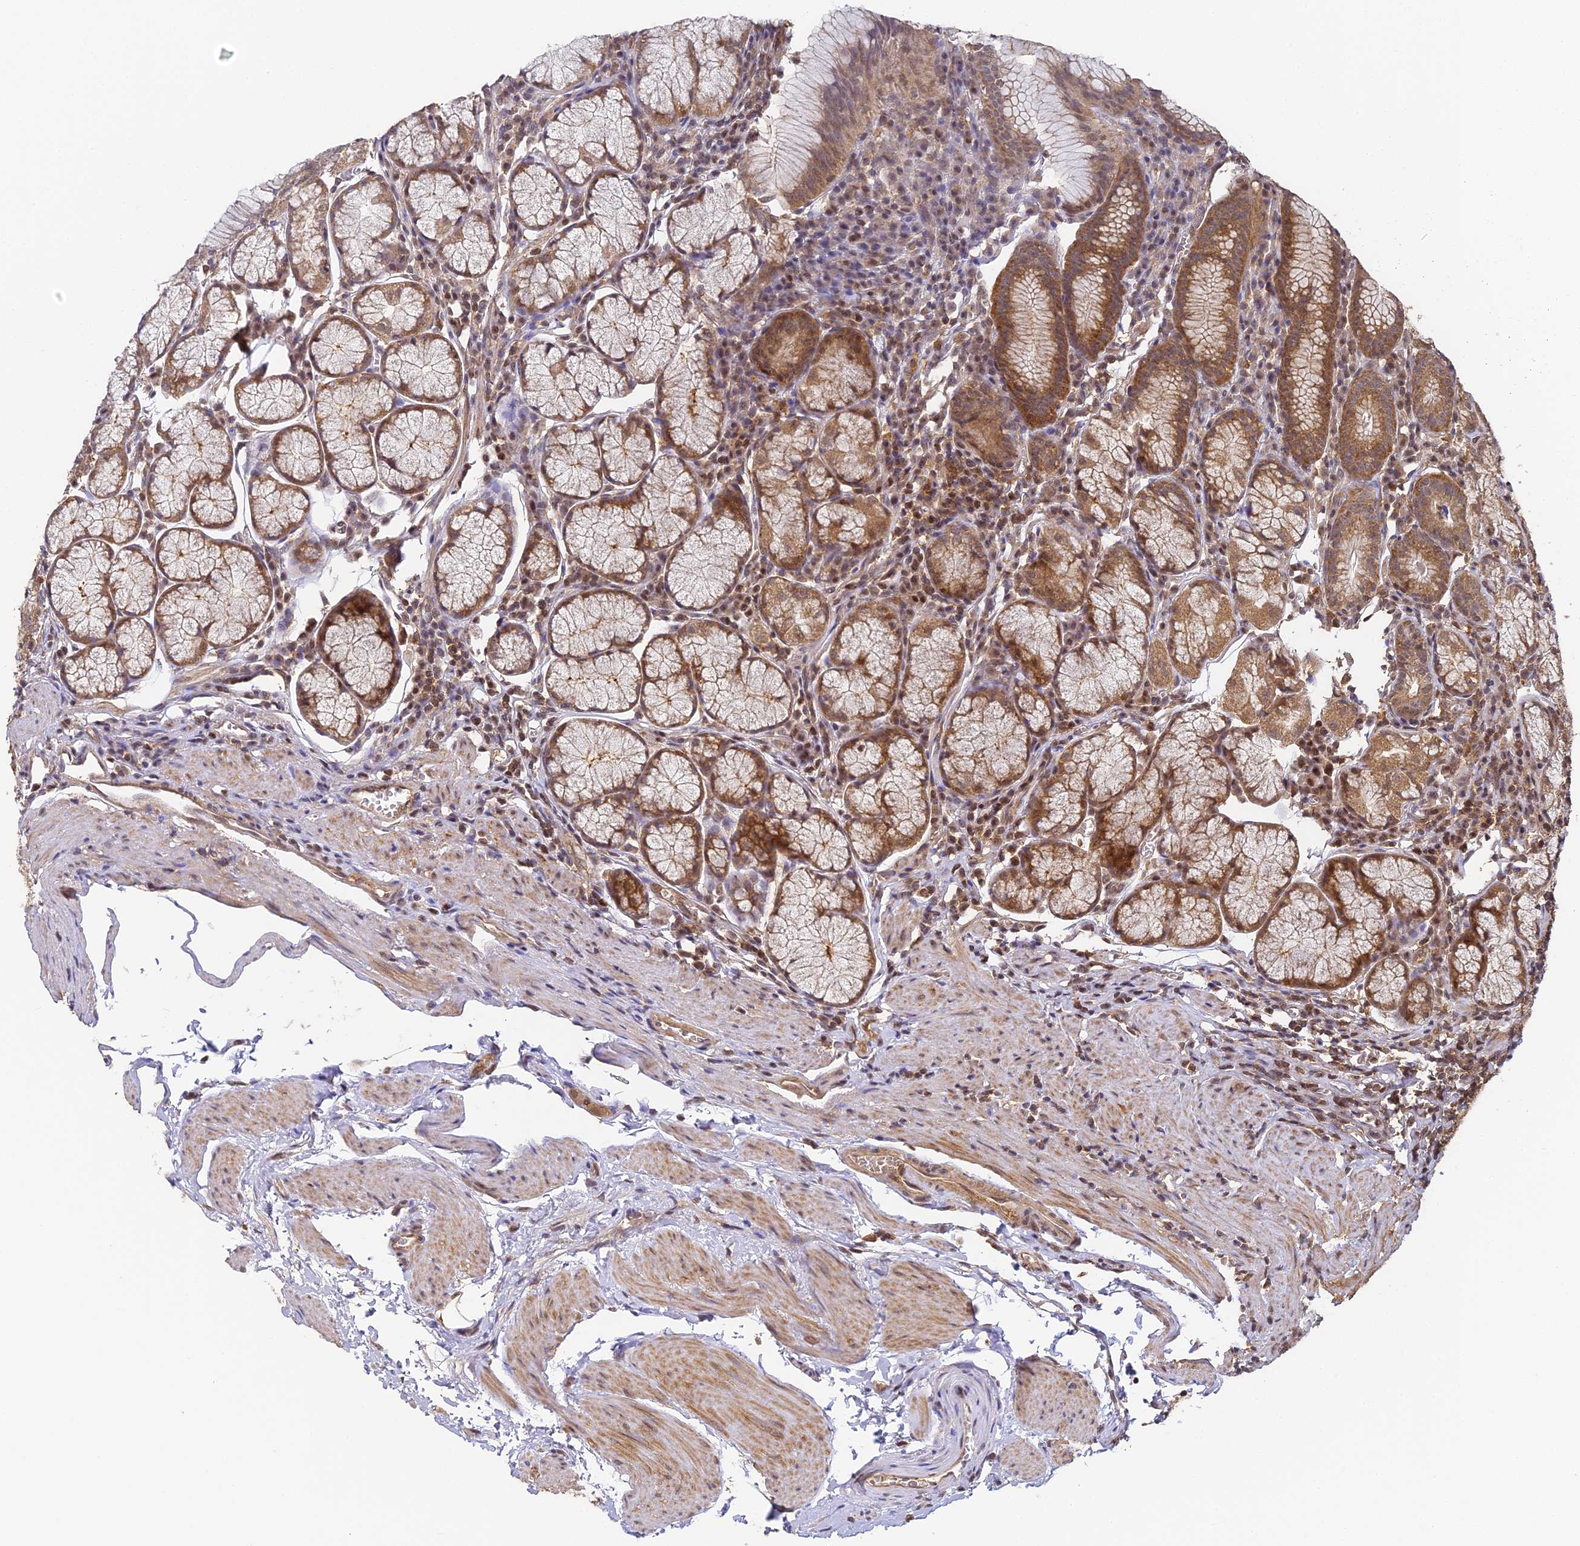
{"staining": {"intensity": "moderate", "quantity": ">75%", "location": "cytoplasmic/membranous"}, "tissue": "stomach", "cell_type": "Glandular cells", "image_type": "normal", "snomed": [{"axis": "morphology", "description": "Normal tissue, NOS"}, {"axis": "topography", "description": "Stomach"}], "caption": "Protein staining shows moderate cytoplasmic/membranous expression in approximately >75% of glandular cells in normal stomach.", "gene": "ENSG00000268870", "patient": {"sex": "male", "age": 55}}